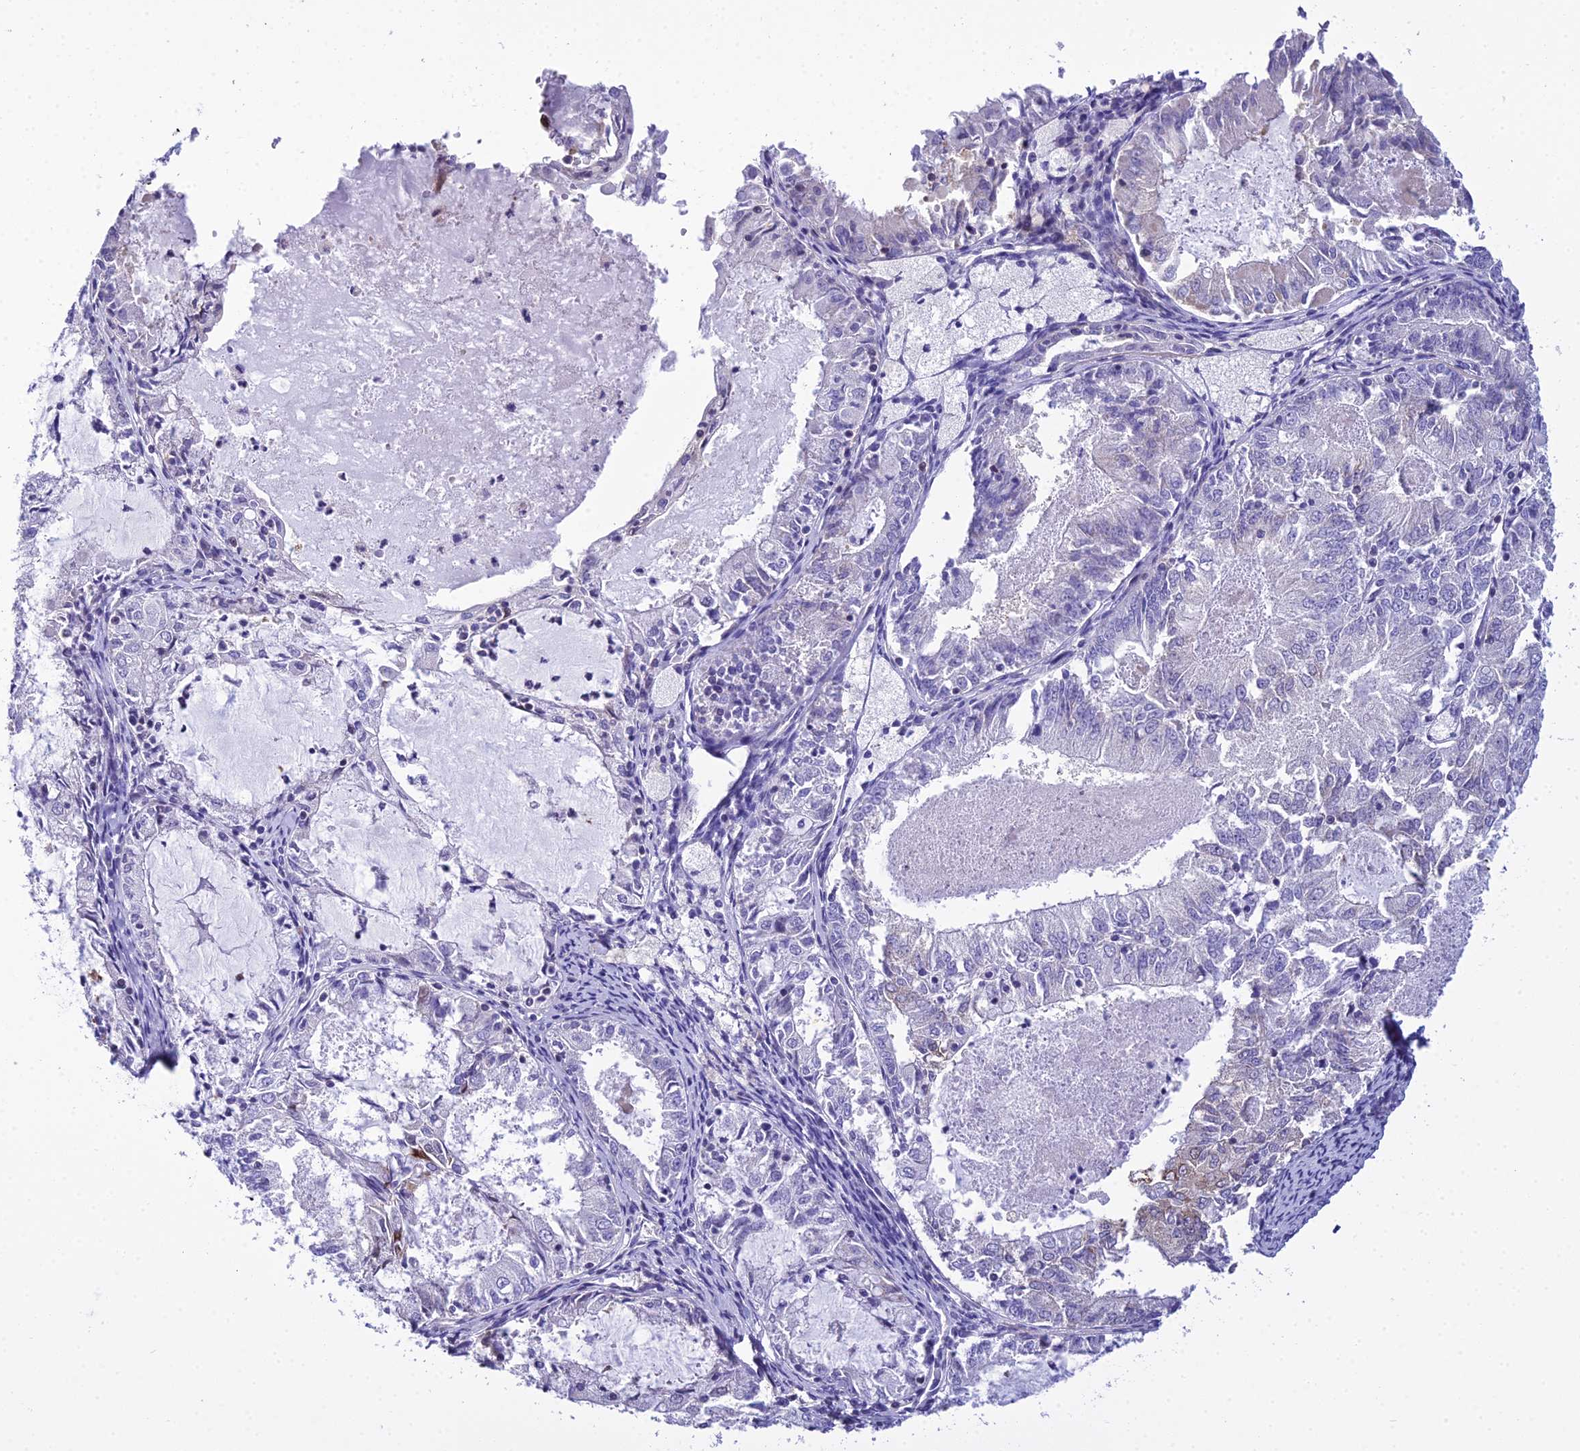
{"staining": {"intensity": "negative", "quantity": "none", "location": "none"}, "tissue": "endometrial cancer", "cell_type": "Tumor cells", "image_type": "cancer", "snomed": [{"axis": "morphology", "description": "Adenocarcinoma, NOS"}, {"axis": "topography", "description": "Endometrium"}], "caption": "An image of human endometrial adenocarcinoma is negative for staining in tumor cells.", "gene": "ZMIZ1", "patient": {"sex": "female", "age": 57}}